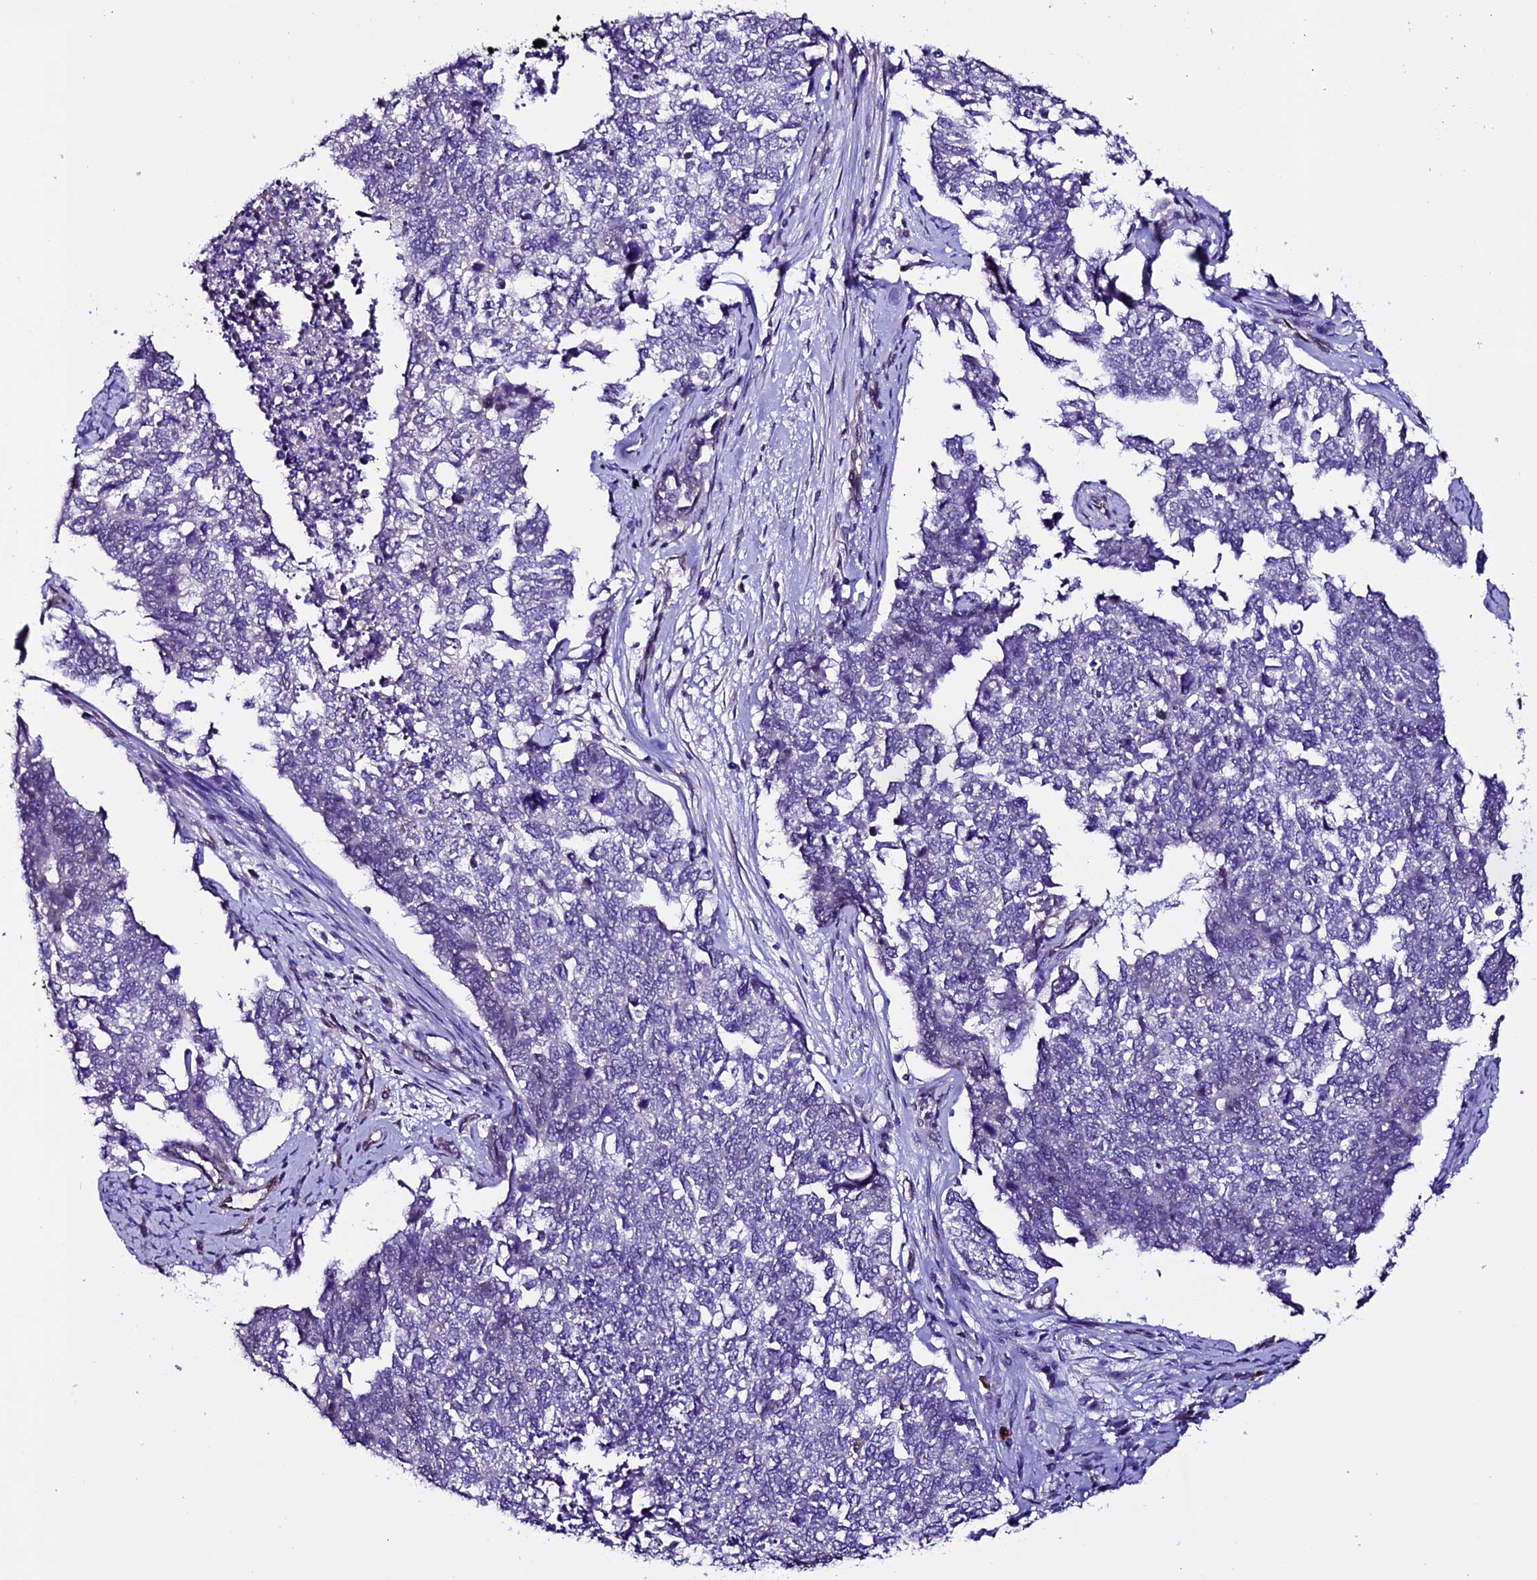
{"staining": {"intensity": "negative", "quantity": "none", "location": "none"}, "tissue": "cervical cancer", "cell_type": "Tumor cells", "image_type": "cancer", "snomed": [{"axis": "morphology", "description": "Squamous cell carcinoma, NOS"}, {"axis": "topography", "description": "Cervix"}], "caption": "Immunohistochemical staining of cervical squamous cell carcinoma exhibits no significant positivity in tumor cells.", "gene": "TMEM171", "patient": {"sex": "female", "age": 63}}